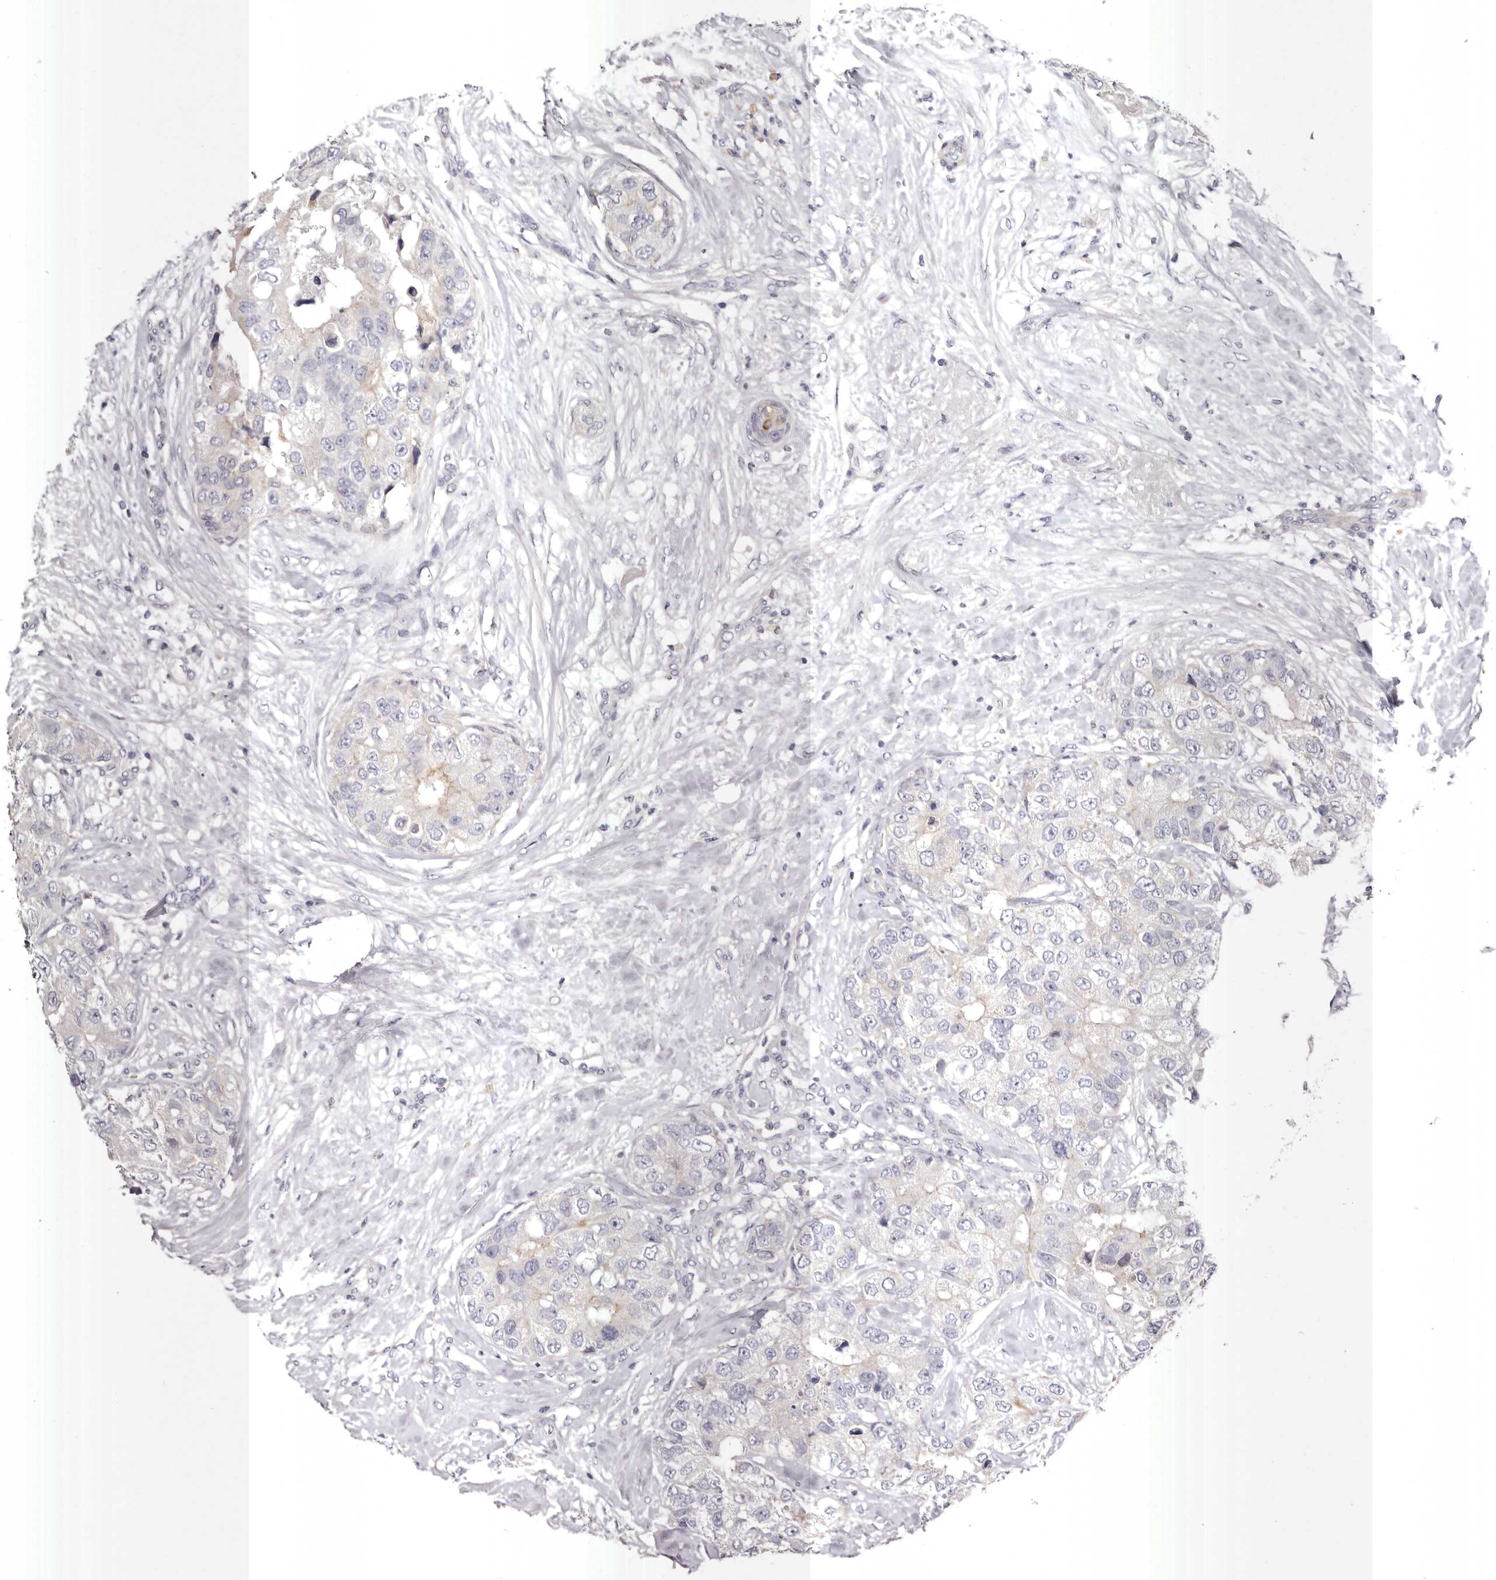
{"staining": {"intensity": "negative", "quantity": "none", "location": "none"}, "tissue": "breast cancer", "cell_type": "Tumor cells", "image_type": "cancer", "snomed": [{"axis": "morphology", "description": "Duct carcinoma"}, {"axis": "topography", "description": "Breast"}], "caption": "High magnification brightfield microscopy of breast cancer (intraductal carcinoma) stained with DAB (3,3'-diaminobenzidine) (brown) and counterstained with hematoxylin (blue): tumor cells show no significant expression. The staining is performed using DAB (3,3'-diaminobenzidine) brown chromogen with nuclei counter-stained in using hematoxylin.", "gene": "S1PR5", "patient": {"sex": "female", "age": 62}}